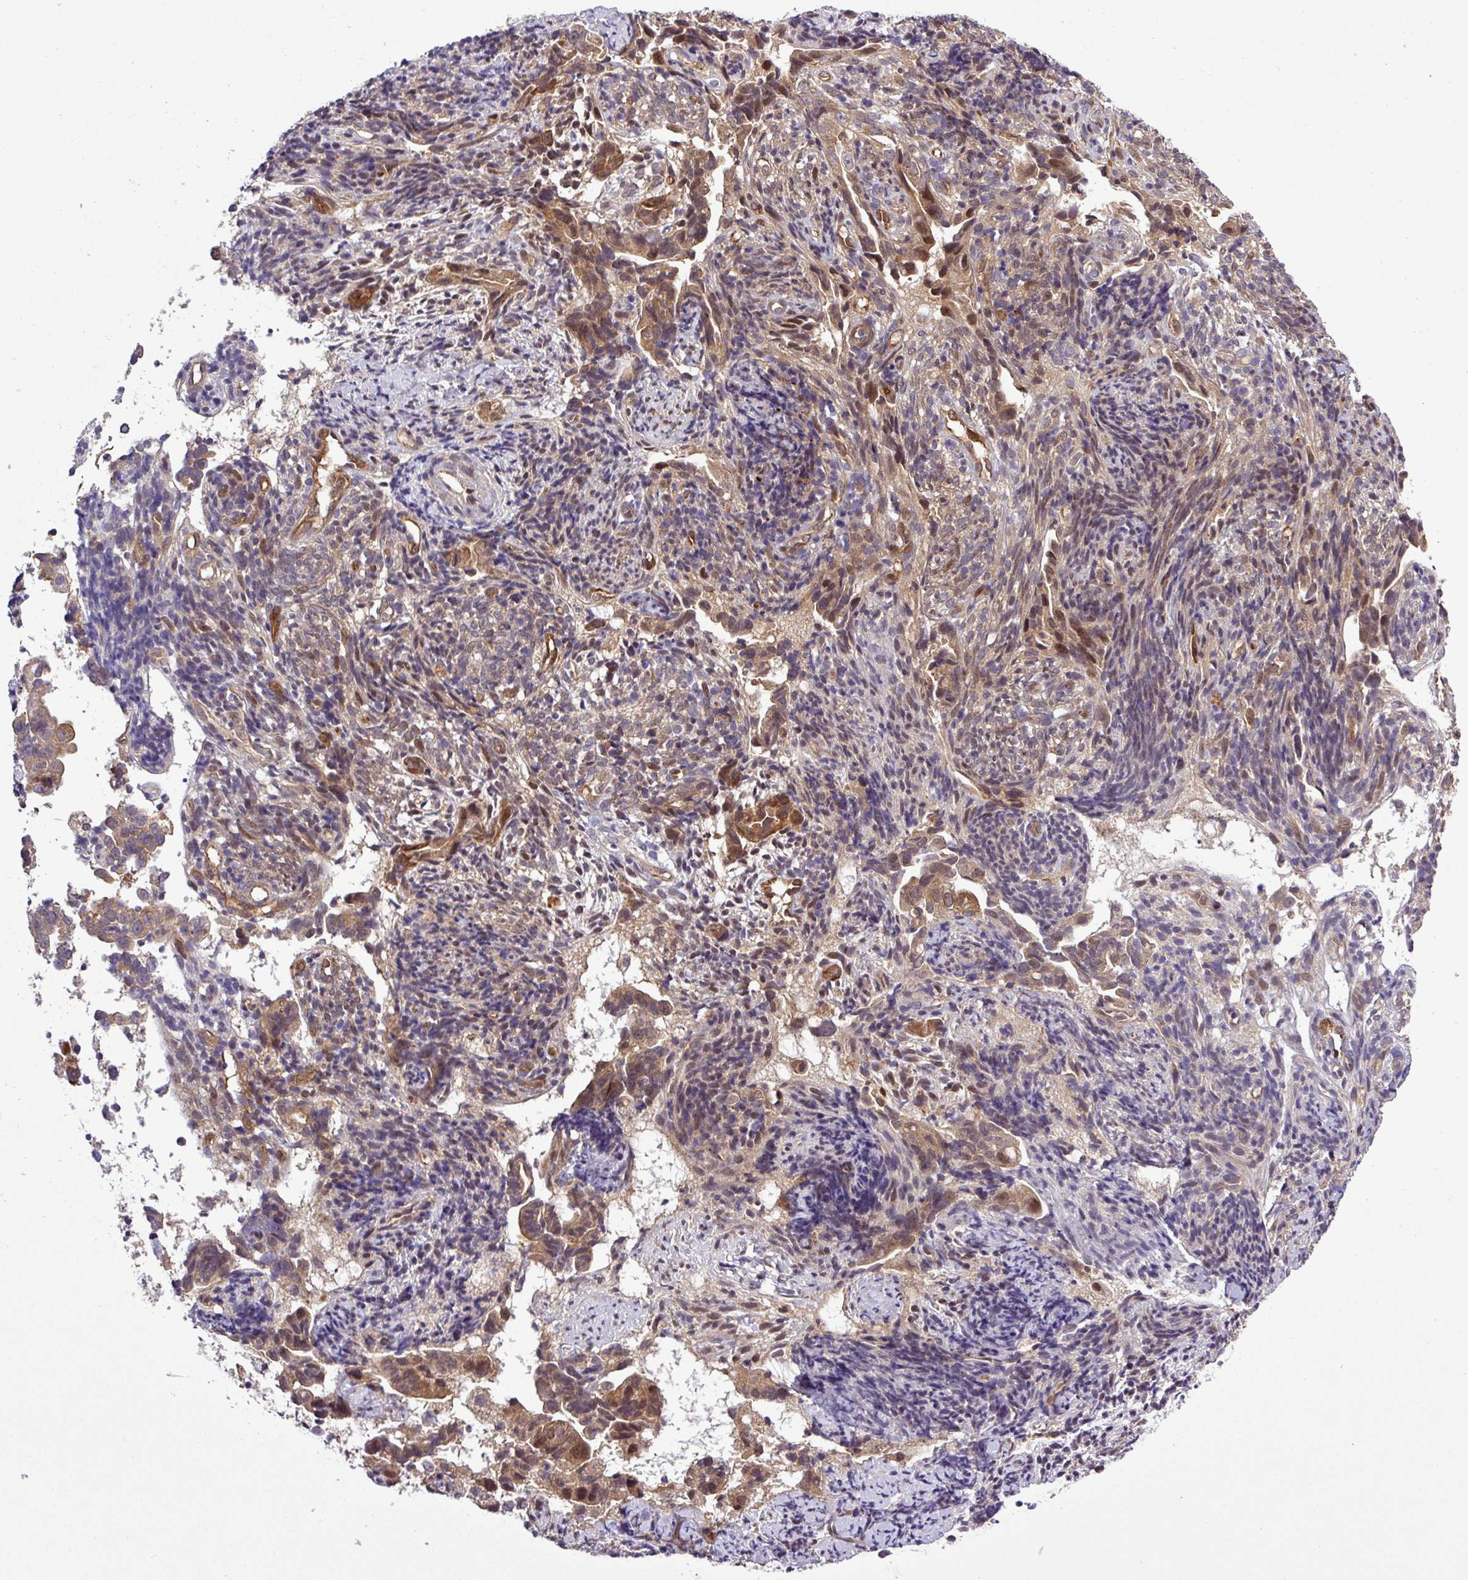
{"staining": {"intensity": "moderate", "quantity": ">75%", "location": "cytoplasmic/membranous,nuclear"}, "tissue": "endometrial cancer", "cell_type": "Tumor cells", "image_type": "cancer", "snomed": [{"axis": "morphology", "description": "Adenocarcinoma, NOS"}, {"axis": "topography", "description": "Endometrium"}], "caption": "This is a photomicrograph of IHC staining of adenocarcinoma (endometrial), which shows moderate expression in the cytoplasmic/membranous and nuclear of tumor cells.", "gene": "CARHSP1", "patient": {"sex": "female", "age": 57}}